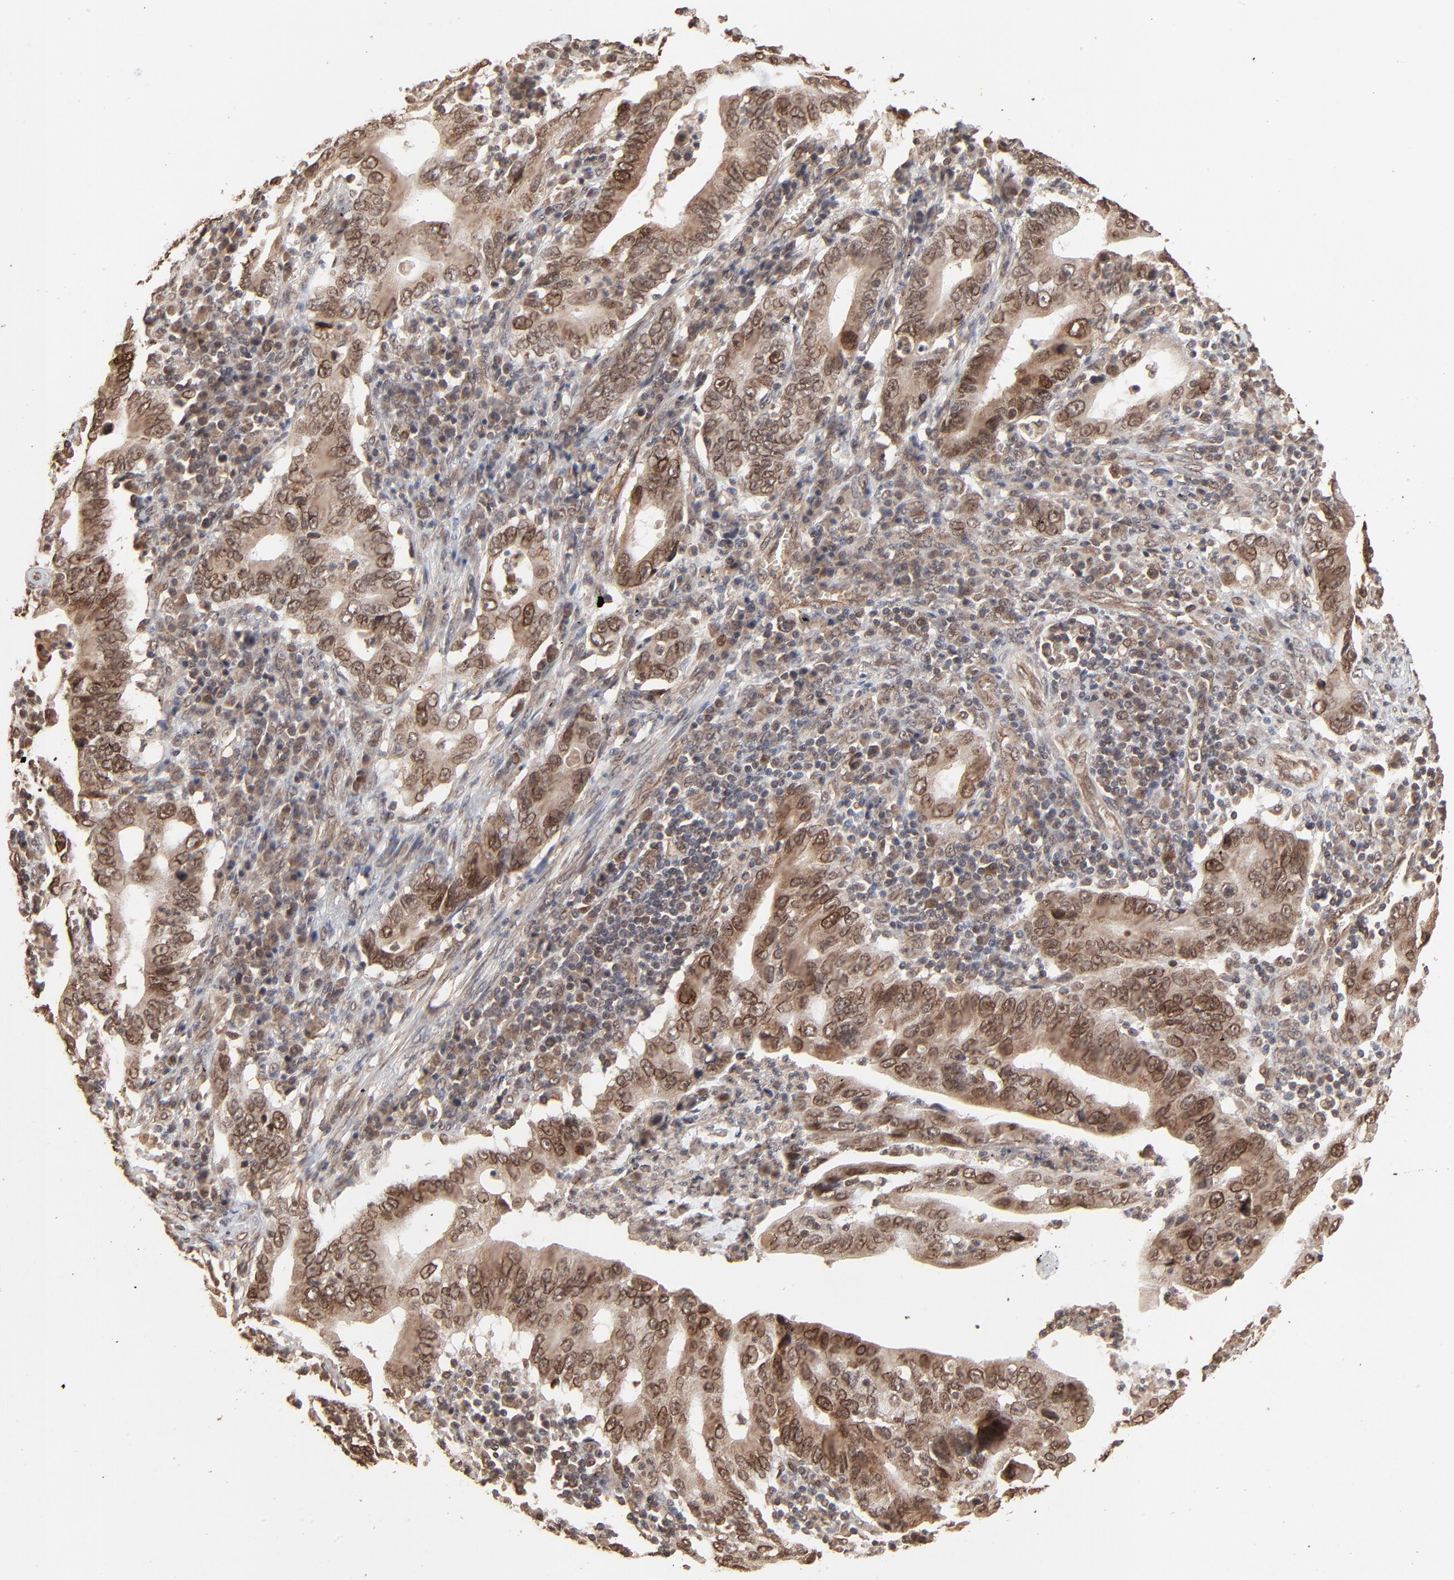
{"staining": {"intensity": "moderate", "quantity": ">75%", "location": "cytoplasmic/membranous,nuclear"}, "tissue": "stomach cancer", "cell_type": "Tumor cells", "image_type": "cancer", "snomed": [{"axis": "morphology", "description": "Adenocarcinoma, NOS"}, {"axis": "topography", "description": "Stomach, upper"}], "caption": "A medium amount of moderate cytoplasmic/membranous and nuclear positivity is appreciated in approximately >75% of tumor cells in stomach cancer tissue. (DAB IHC with brightfield microscopy, high magnification).", "gene": "FAM227A", "patient": {"sex": "male", "age": 63}}